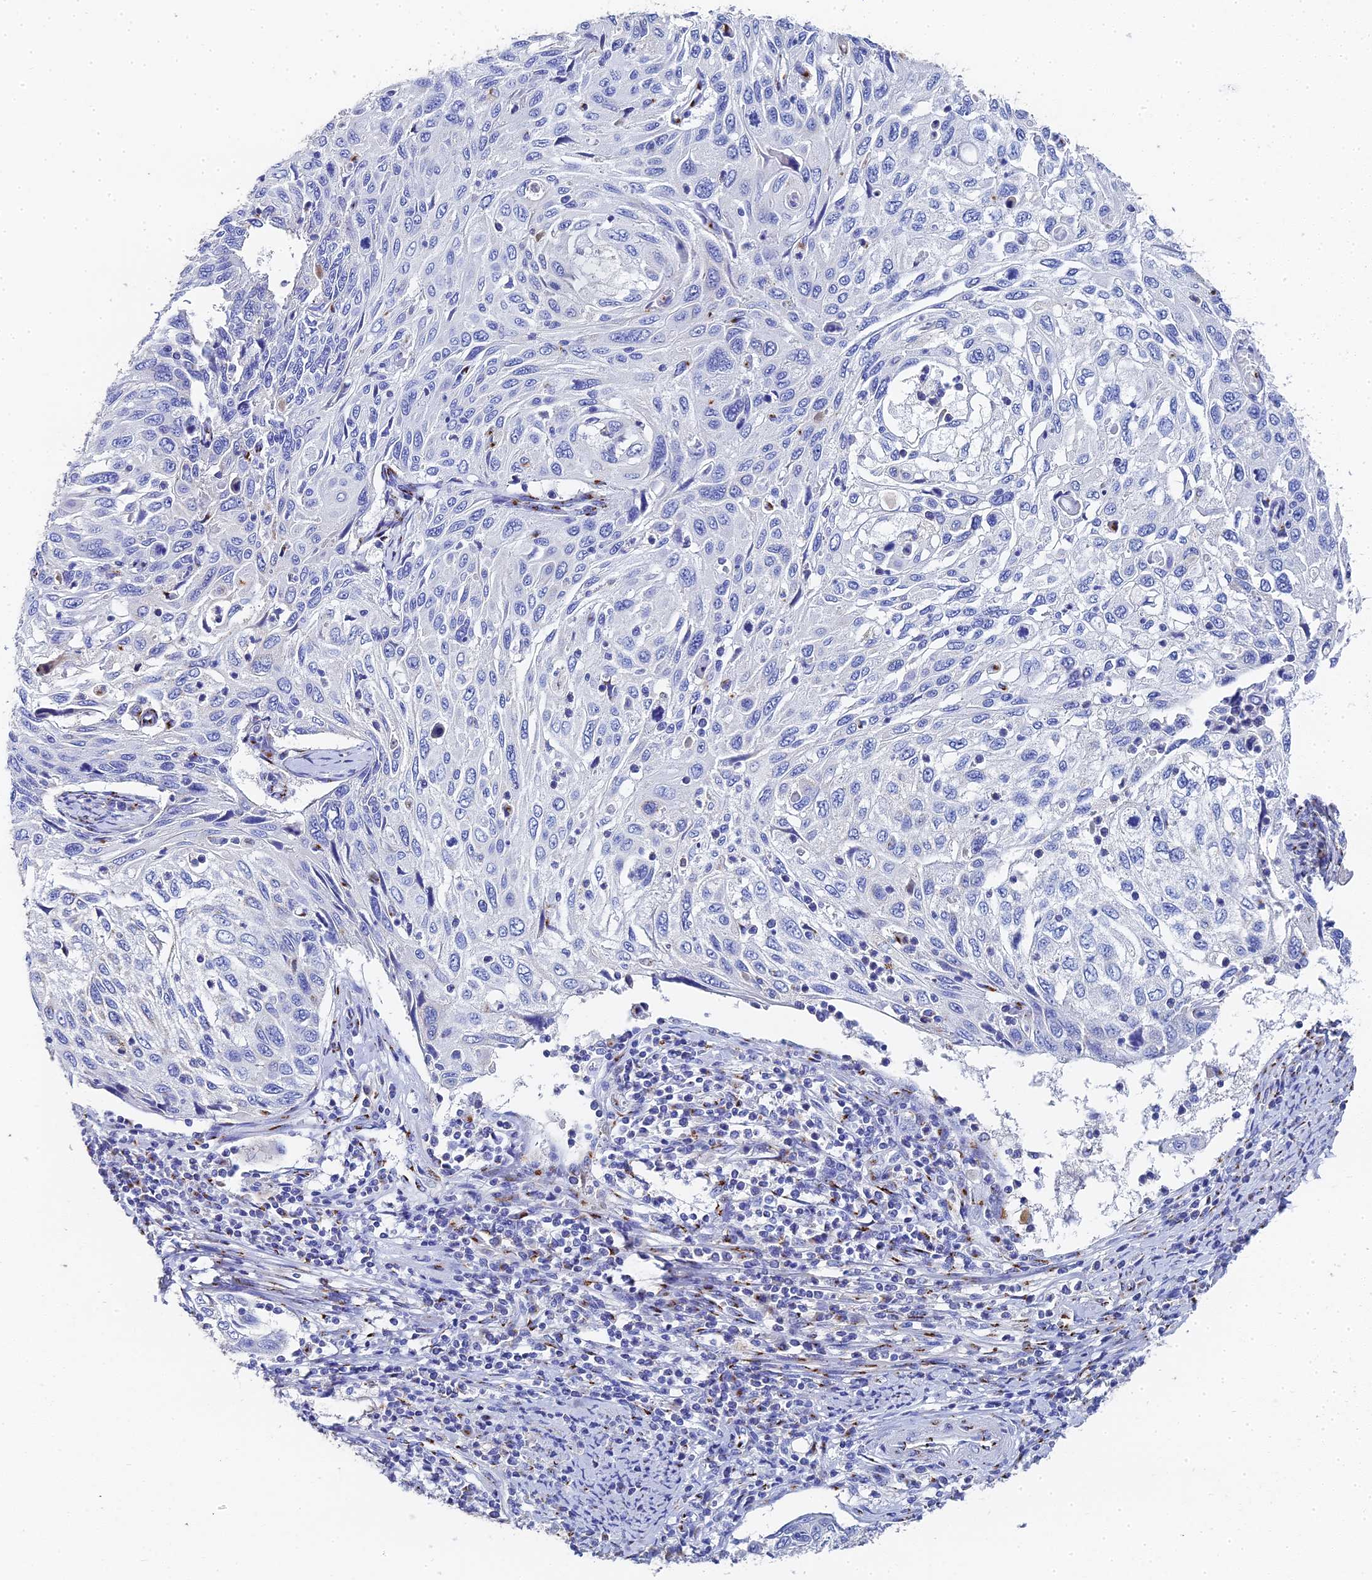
{"staining": {"intensity": "negative", "quantity": "none", "location": "none"}, "tissue": "cervical cancer", "cell_type": "Tumor cells", "image_type": "cancer", "snomed": [{"axis": "morphology", "description": "Squamous cell carcinoma, NOS"}, {"axis": "topography", "description": "Cervix"}], "caption": "The photomicrograph exhibits no significant staining in tumor cells of squamous cell carcinoma (cervical).", "gene": "ENSG00000268674", "patient": {"sex": "female", "age": 70}}